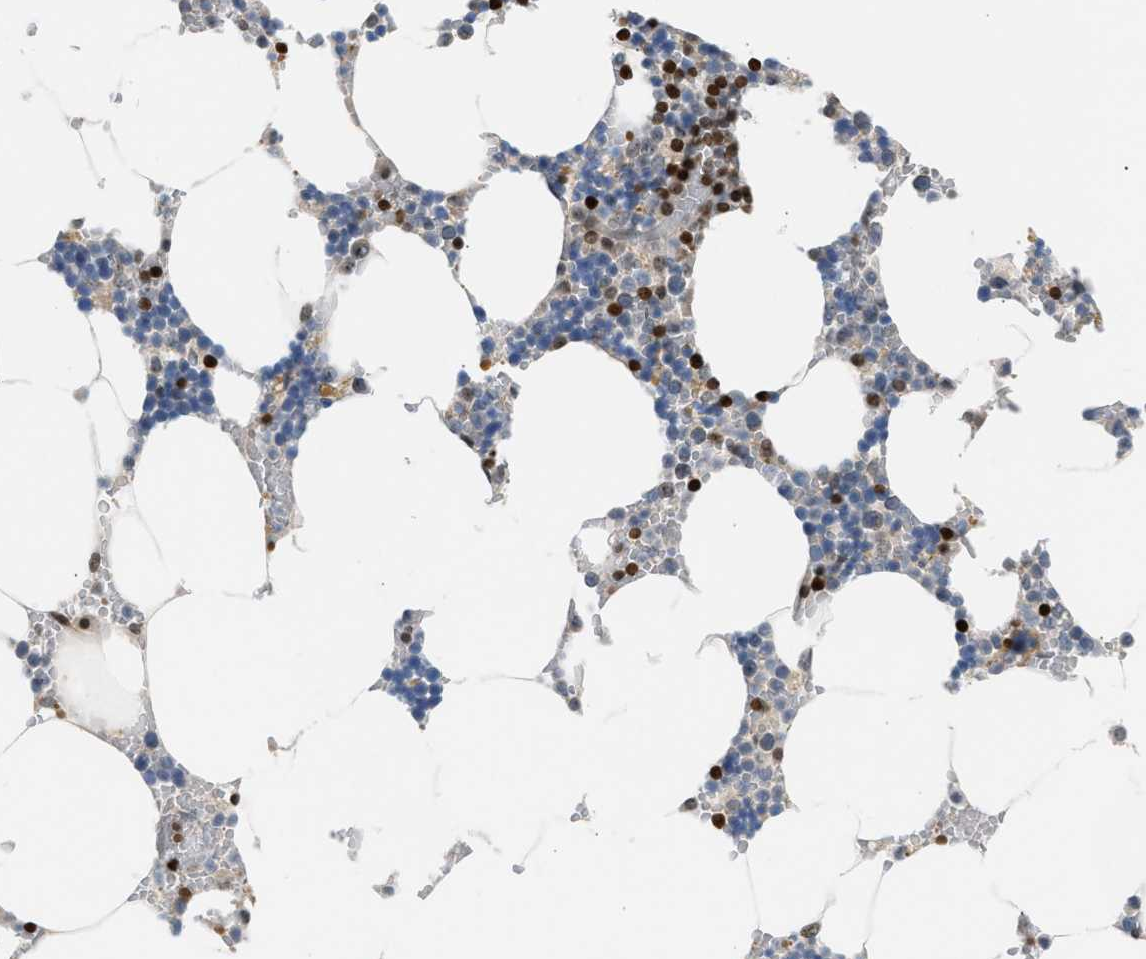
{"staining": {"intensity": "strong", "quantity": "25%-75%", "location": "nuclear"}, "tissue": "bone marrow", "cell_type": "Hematopoietic cells", "image_type": "normal", "snomed": [{"axis": "morphology", "description": "Normal tissue, NOS"}, {"axis": "topography", "description": "Bone marrow"}], "caption": "Immunohistochemical staining of normal bone marrow exhibits 25%-75% levels of strong nuclear protein expression in about 25%-75% of hematopoietic cells. (brown staining indicates protein expression, while blue staining denotes nuclei).", "gene": "NPS", "patient": {"sex": "male", "age": 70}}